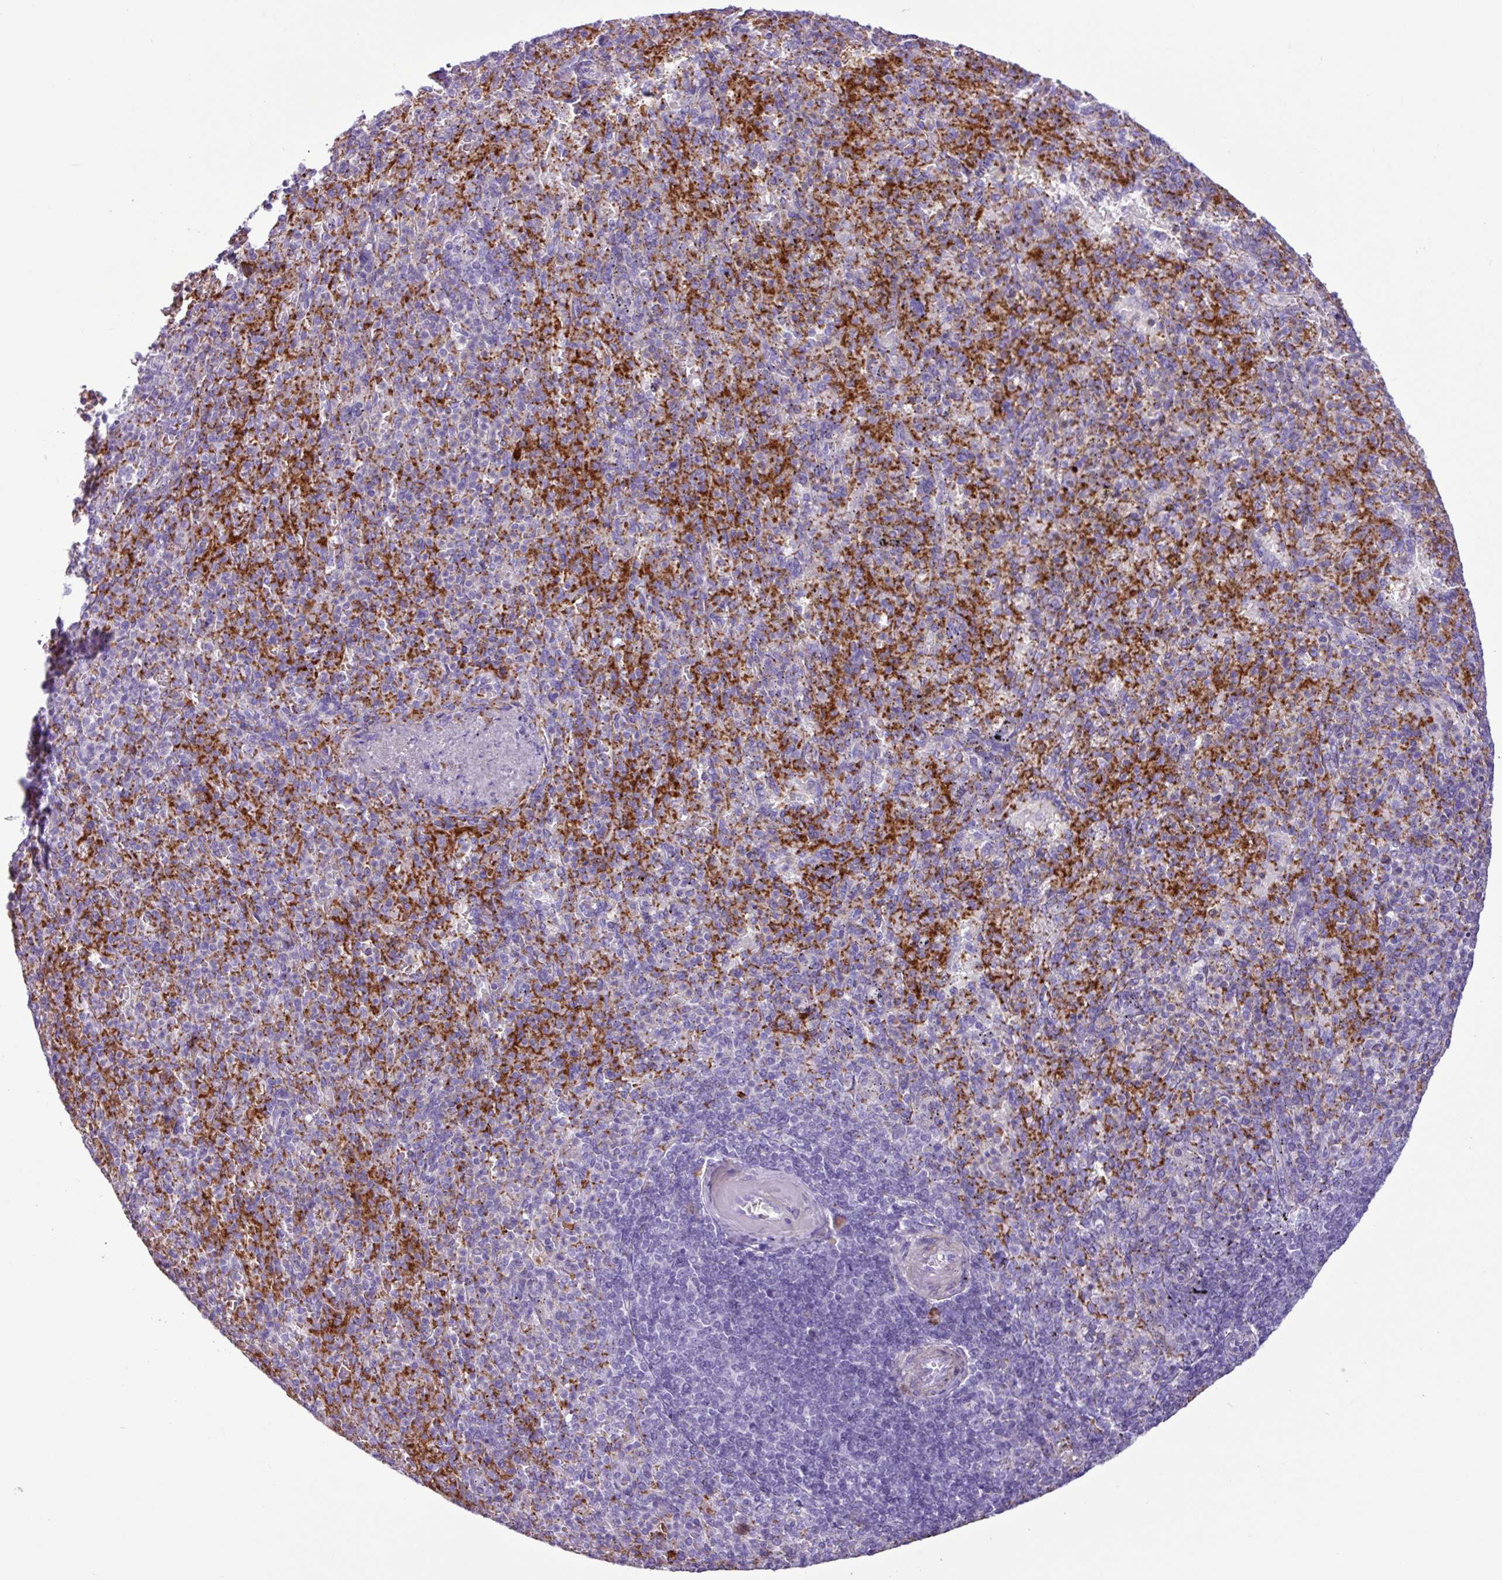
{"staining": {"intensity": "negative", "quantity": "none", "location": "none"}, "tissue": "spleen", "cell_type": "Cells in red pulp", "image_type": "normal", "snomed": [{"axis": "morphology", "description": "Normal tissue, NOS"}, {"axis": "topography", "description": "Spleen"}], "caption": "Human spleen stained for a protein using immunohistochemistry (IHC) reveals no expression in cells in red pulp.", "gene": "TMEM200C", "patient": {"sex": "female", "age": 74}}